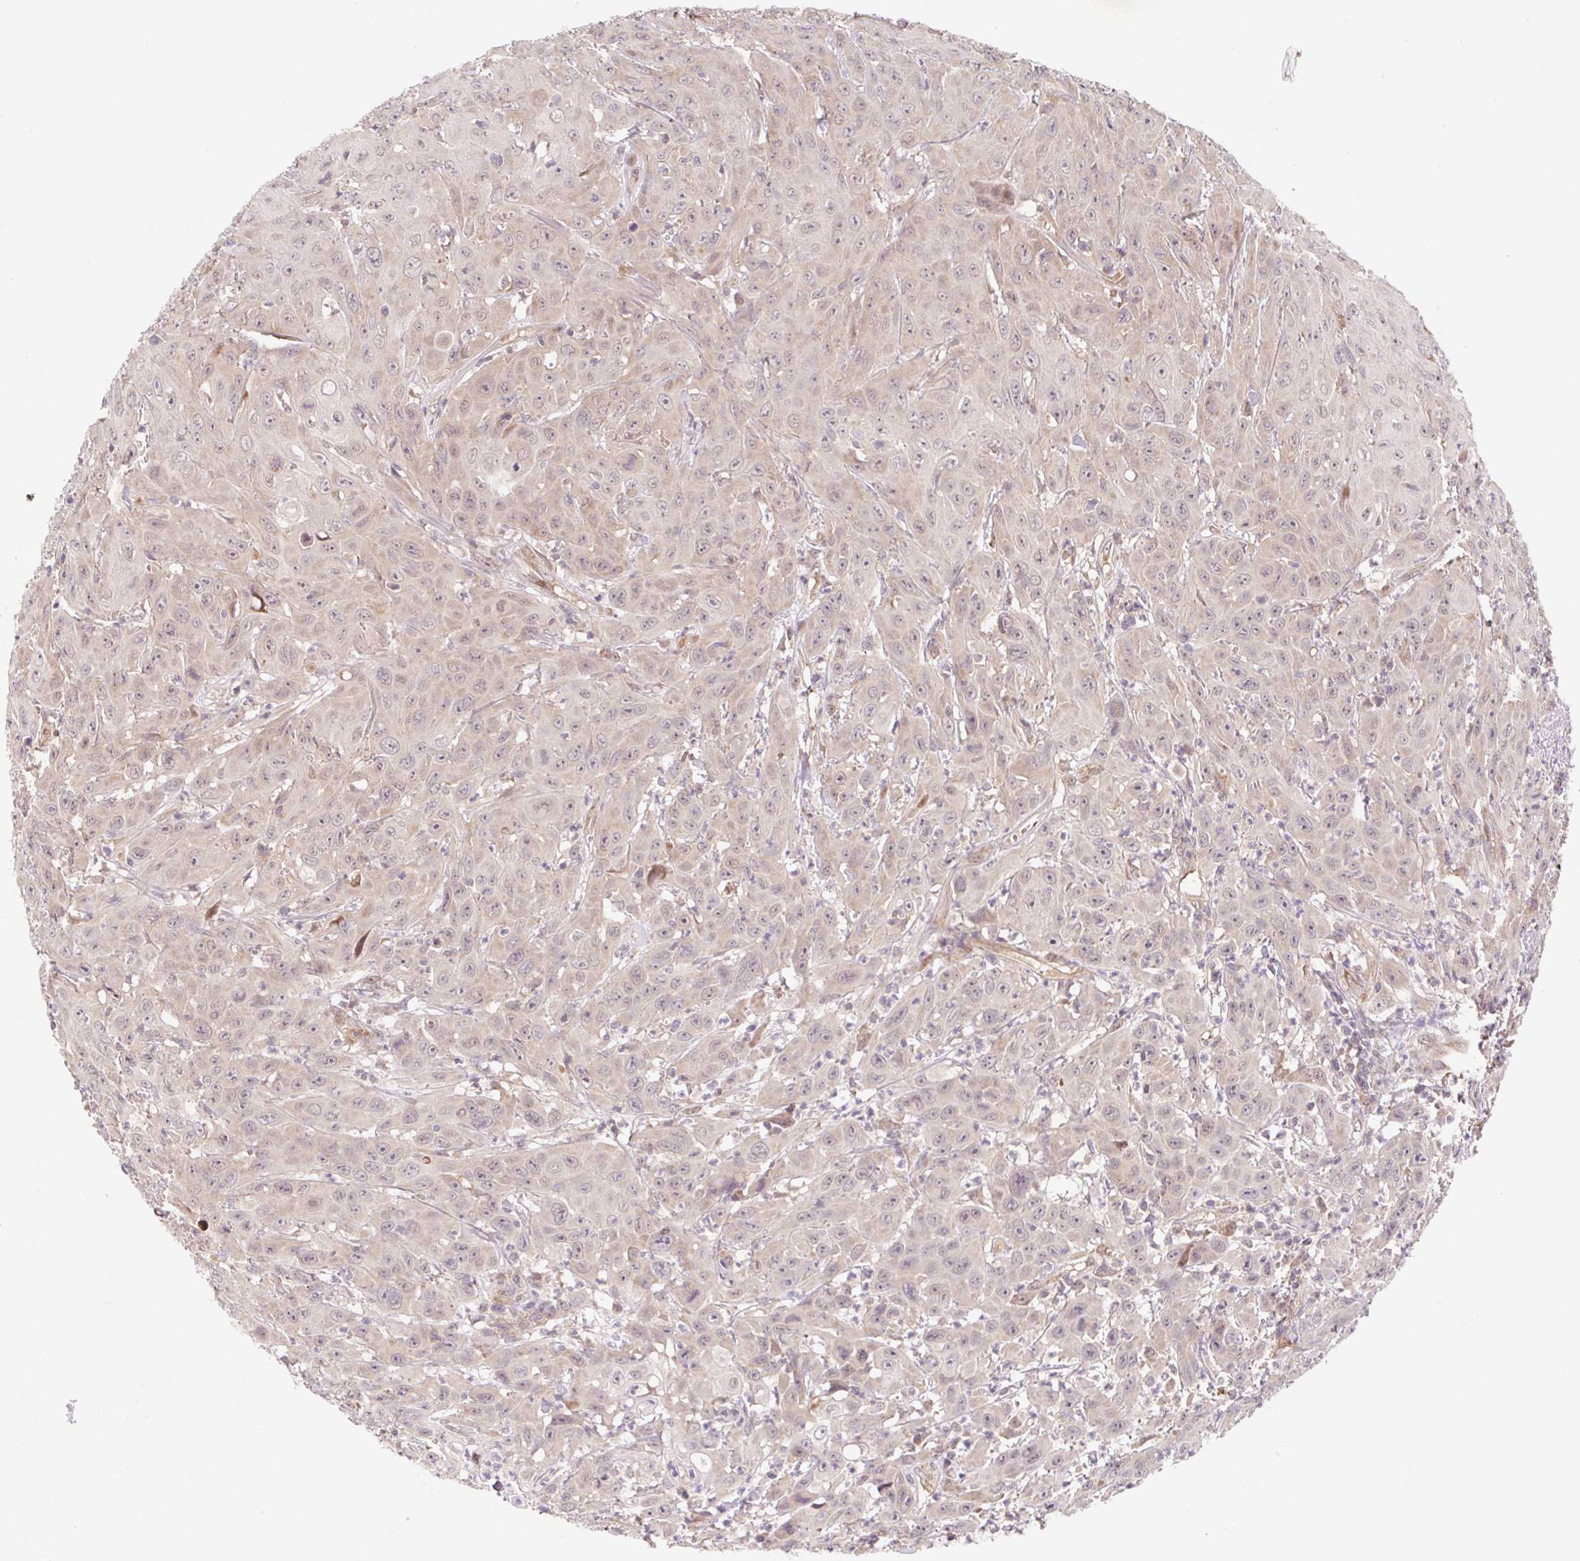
{"staining": {"intensity": "weak", "quantity": "25%-75%", "location": "cytoplasmic/membranous,nuclear"}, "tissue": "head and neck cancer", "cell_type": "Tumor cells", "image_type": "cancer", "snomed": [{"axis": "morphology", "description": "Squamous cell carcinoma, NOS"}, {"axis": "topography", "description": "Skin"}, {"axis": "topography", "description": "Head-Neck"}], "caption": "This is a micrograph of immunohistochemistry (IHC) staining of head and neck squamous cell carcinoma, which shows weak positivity in the cytoplasmic/membranous and nuclear of tumor cells.", "gene": "HFE", "patient": {"sex": "male", "age": 80}}